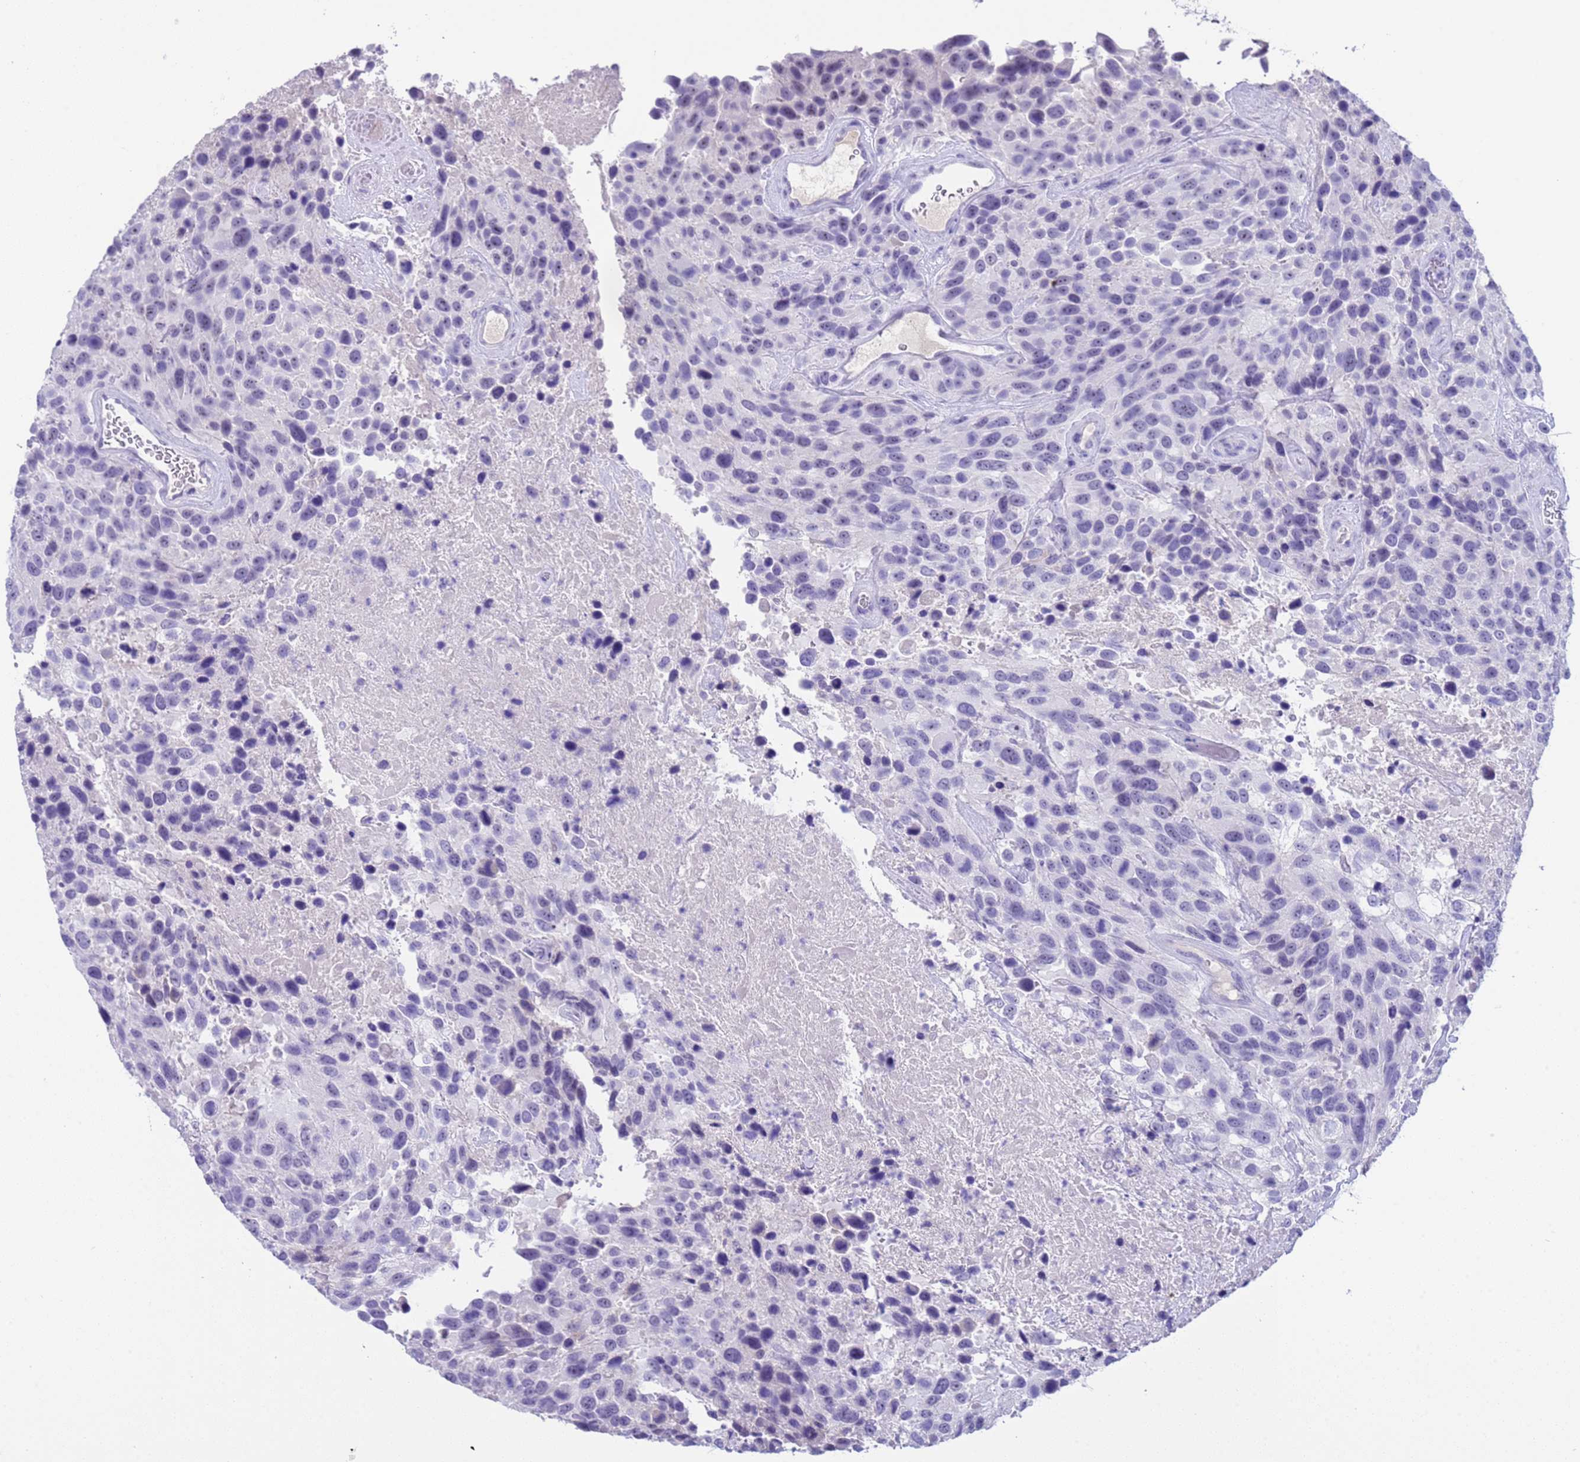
{"staining": {"intensity": "negative", "quantity": "none", "location": "none"}, "tissue": "urothelial cancer", "cell_type": "Tumor cells", "image_type": "cancer", "snomed": [{"axis": "morphology", "description": "Urothelial carcinoma, High grade"}, {"axis": "topography", "description": "Urinary bladder"}], "caption": "A high-resolution histopathology image shows immunohistochemistry staining of urothelial cancer, which exhibits no significant positivity in tumor cells.", "gene": "CKM", "patient": {"sex": "female", "age": 70}}